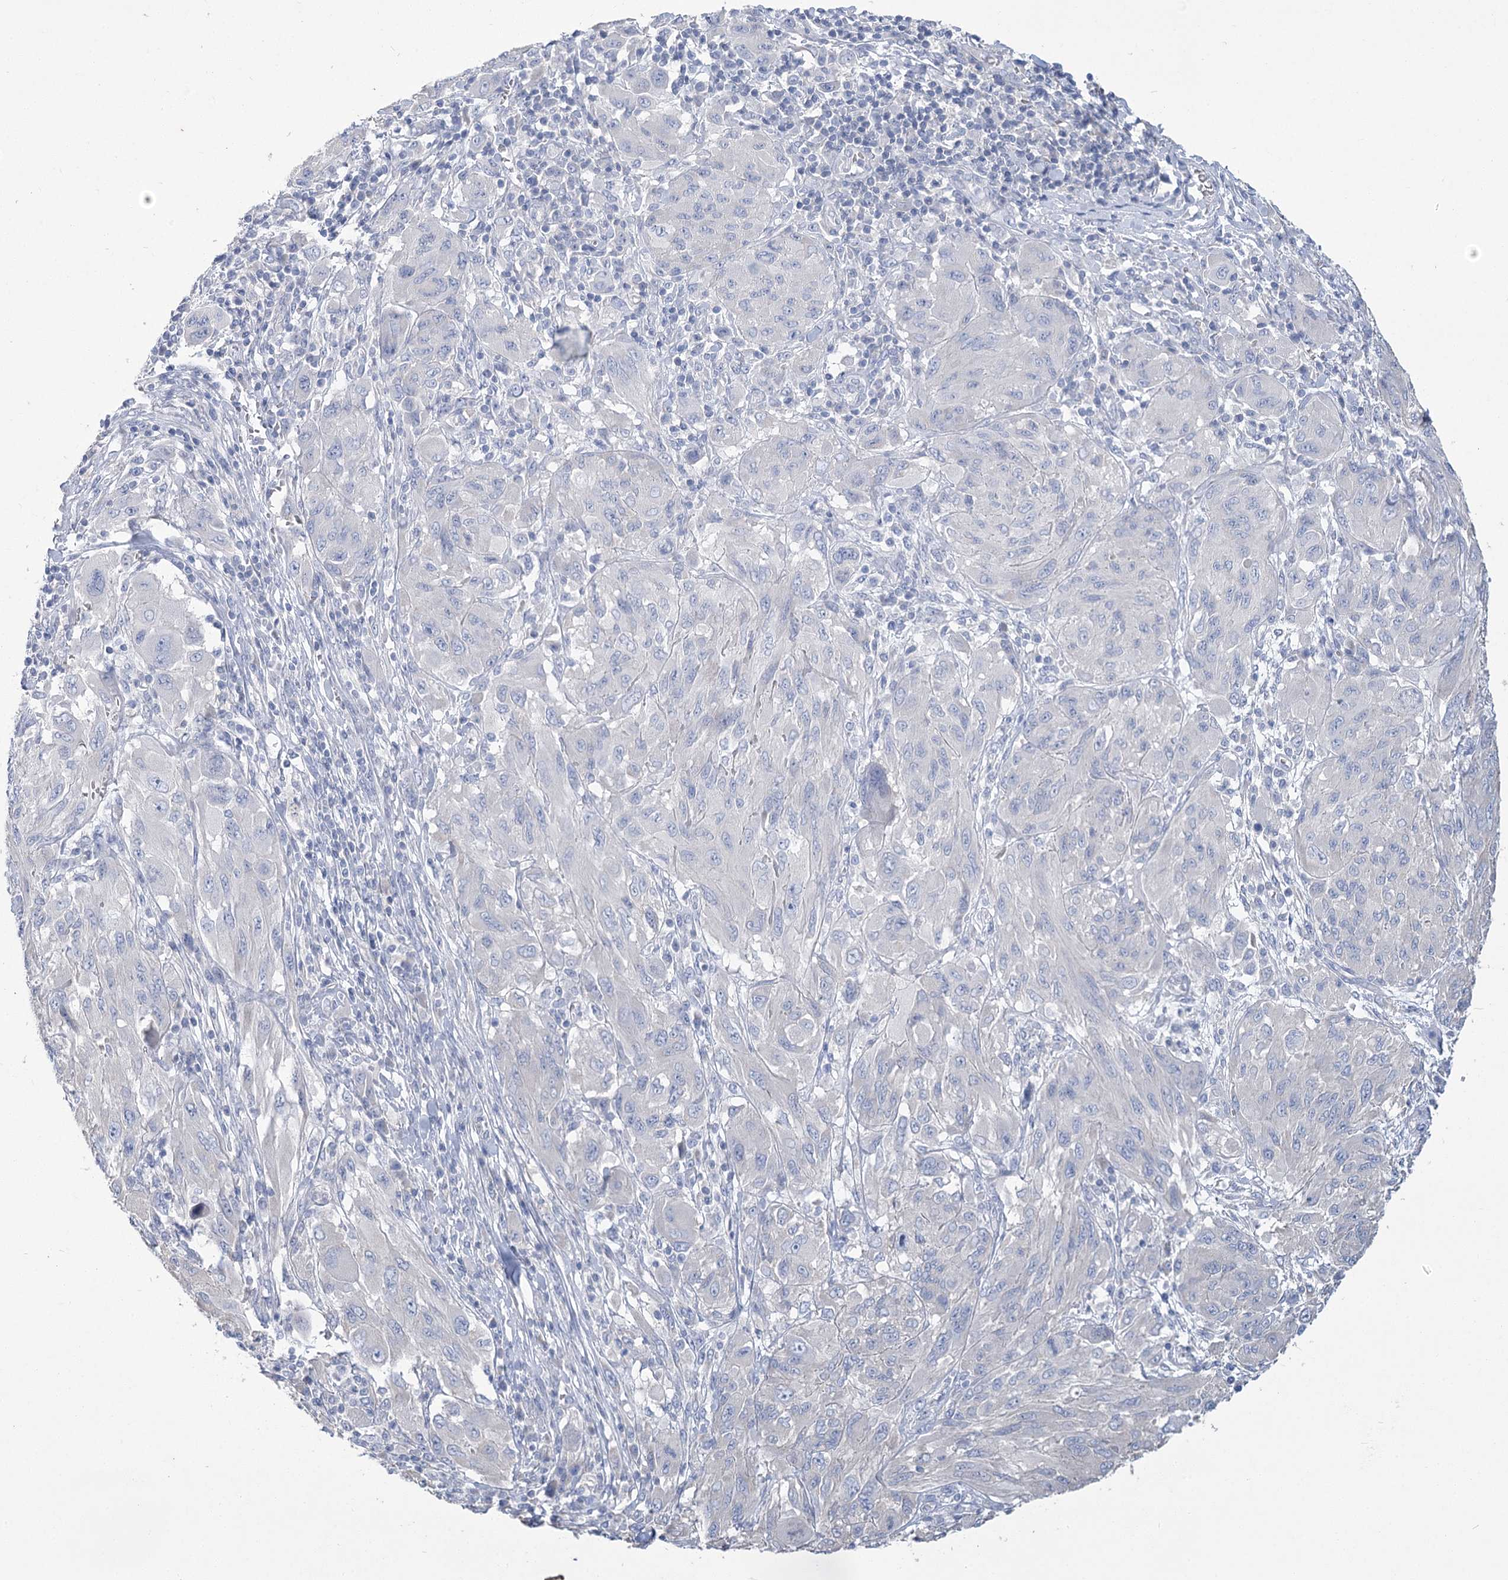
{"staining": {"intensity": "negative", "quantity": "none", "location": "none"}, "tissue": "melanoma", "cell_type": "Tumor cells", "image_type": "cancer", "snomed": [{"axis": "morphology", "description": "Malignant melanoma, NOS"}, {"axis": "topography", "description": "Skin"}], "caption": "Tumor cells are negative for protein expression in human melanoma. (DAB immunohistochemistry (IHC) visualized using brightfield microscopy, high magnification).", "gene": "SLC9A3", "patient": {"sex": "female", "age": 91}}